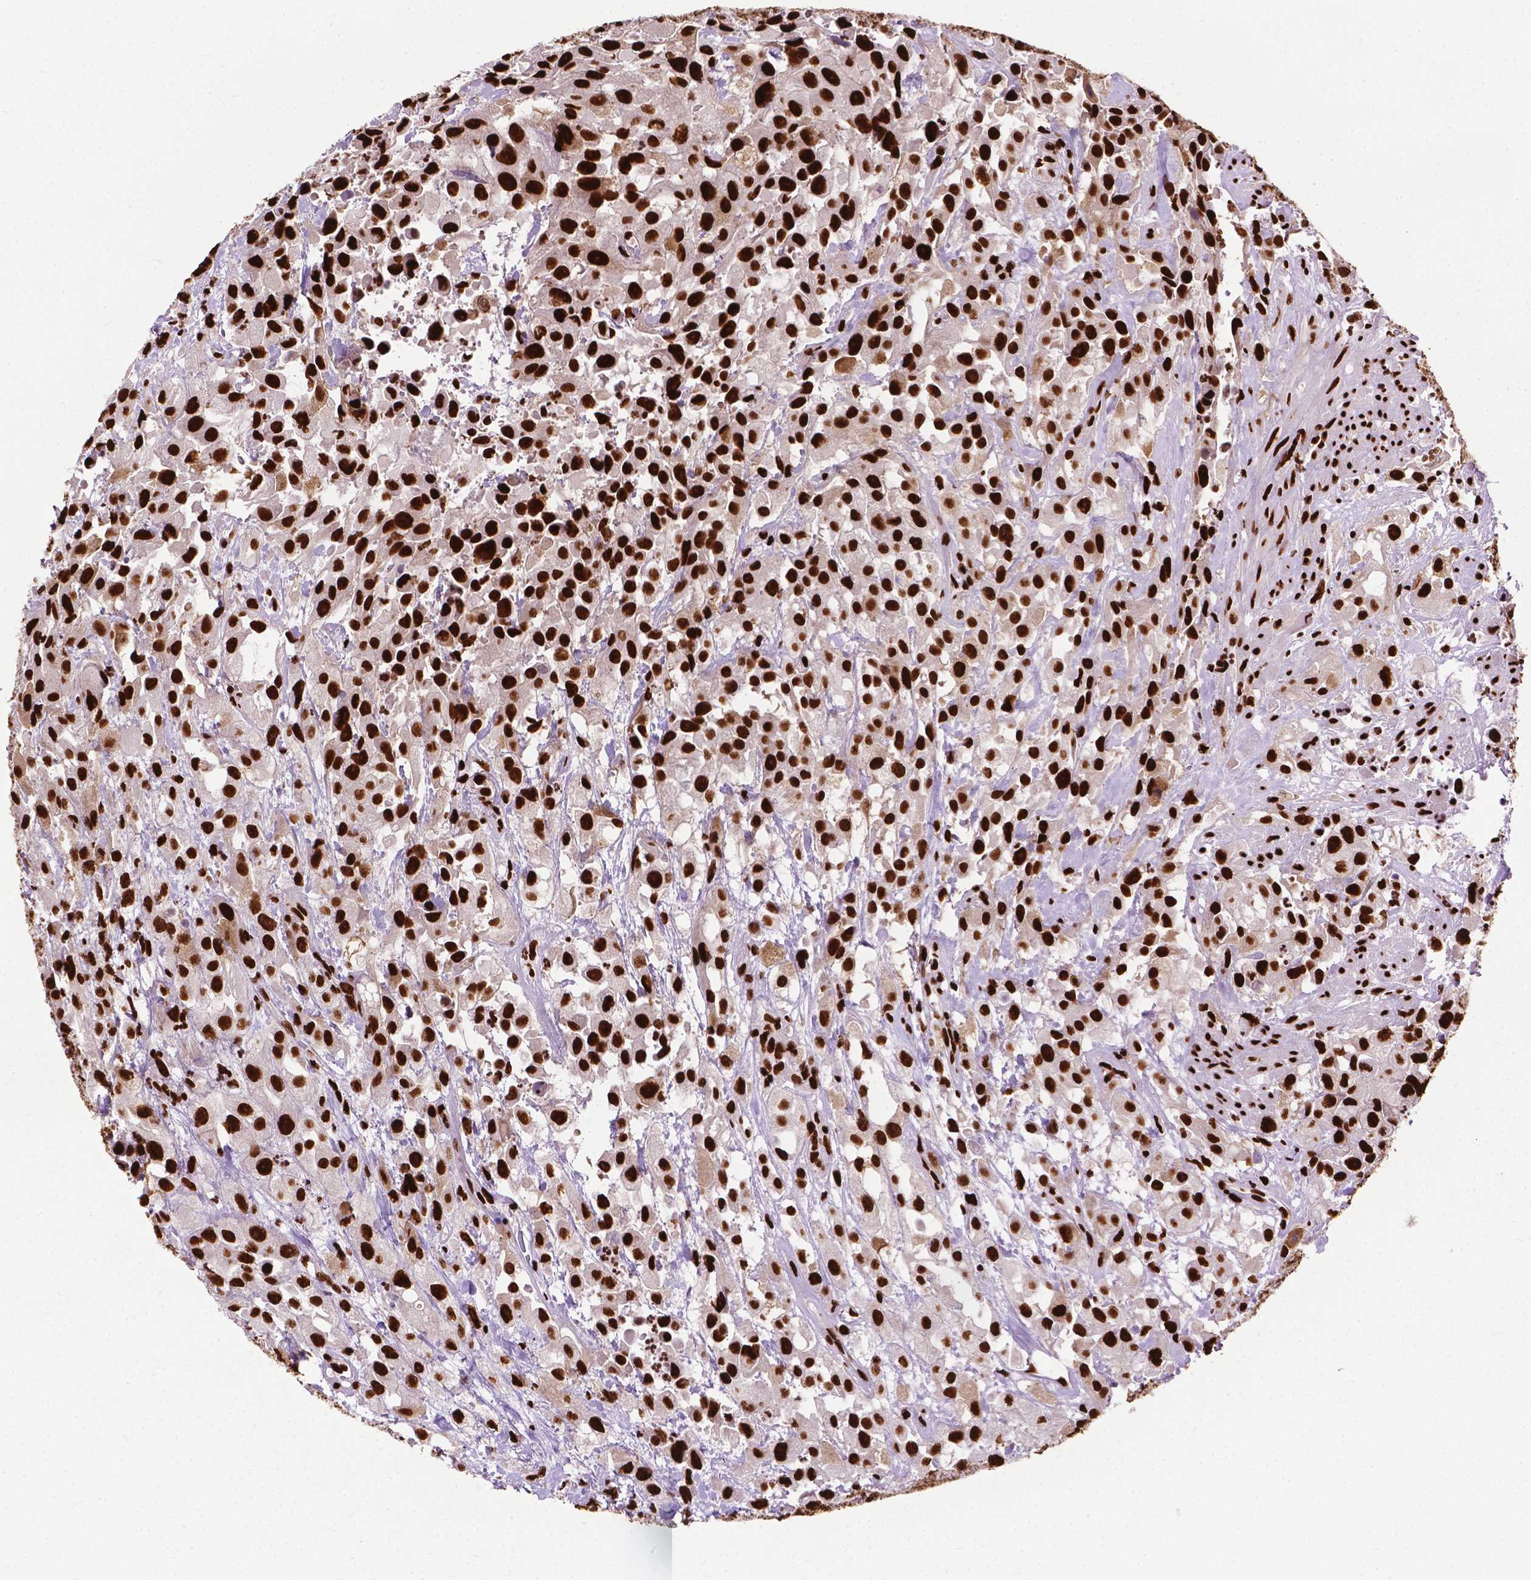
{"staining": {"intensity": "strong", "quantity": ">75%", "location": "nuclear"}, "tissue": "urothelial cancer", "cell_type": "Tumor cells", "image_type": "cancer", "snomed": [{"axis": "morphology", "description": "Urothelial carcinoma, High grade"}, {"axis": "topography", "description": "Urinary bladder"}], "caption": "Immunohistochemical staining of urothelial cancer displays high levels of strong nuclear protein positivity in about >75% of tumor cells.", "gene": "SMIM5", "patient": {"sex": "male", "age": 79}}